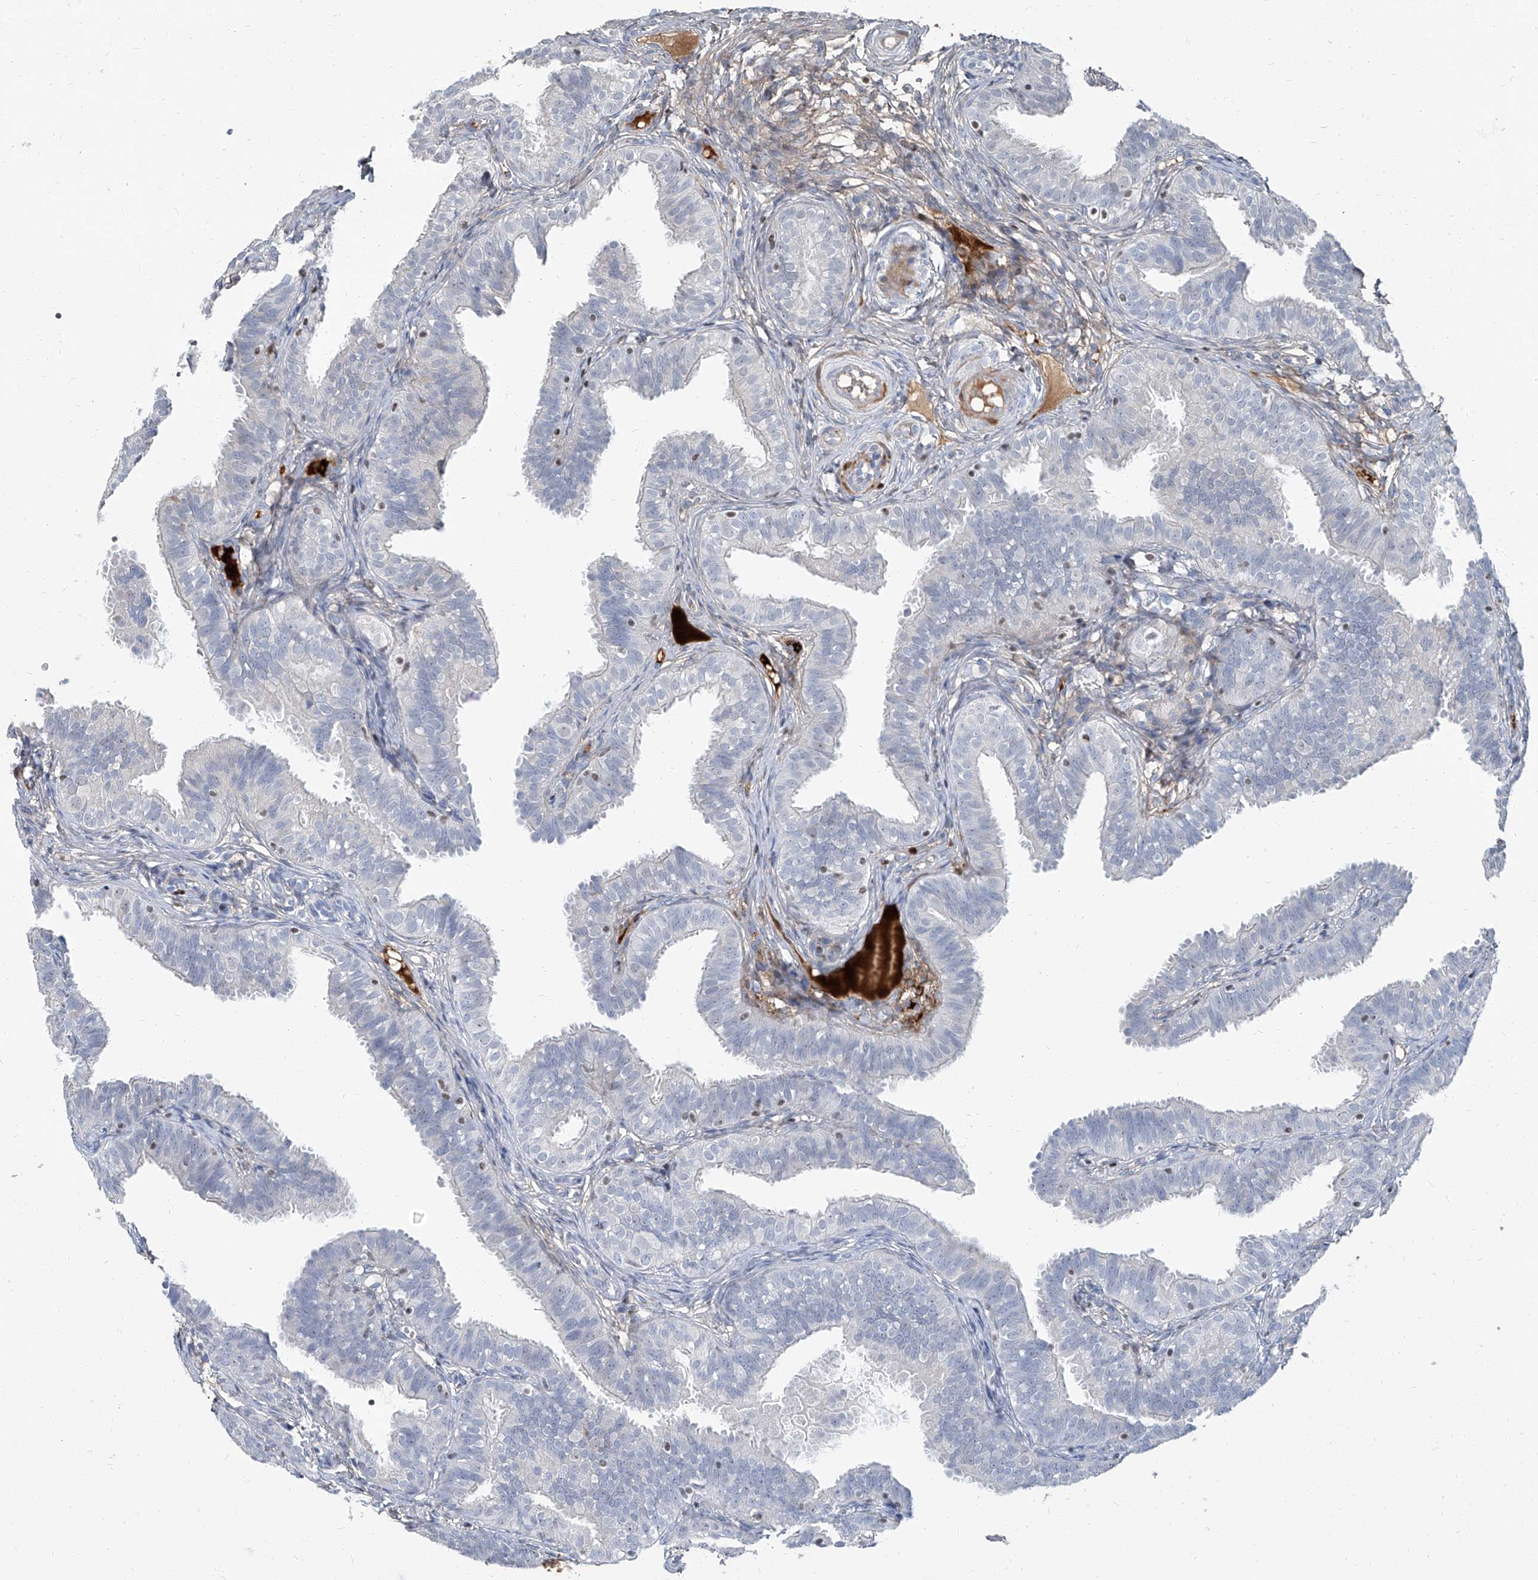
{"staining": {"intensity": "negative", "quantity": "none", "location": "none"}, "tissue": "fallopian tube", "cell_type": "Glandular cells", "image_type": "normal", "snomed": [{"axis": "morphology", "description": "Normal tissue, NOS"}, {"axis": "topography", "description": "Fallopian tube"}], "caption": "Immunohistochemistry (IHC) of benign human fallopian tube reveals no expression in glandular cells.", "gene": "HOXA3", "patient": {"sex": "female", "age": 35}}